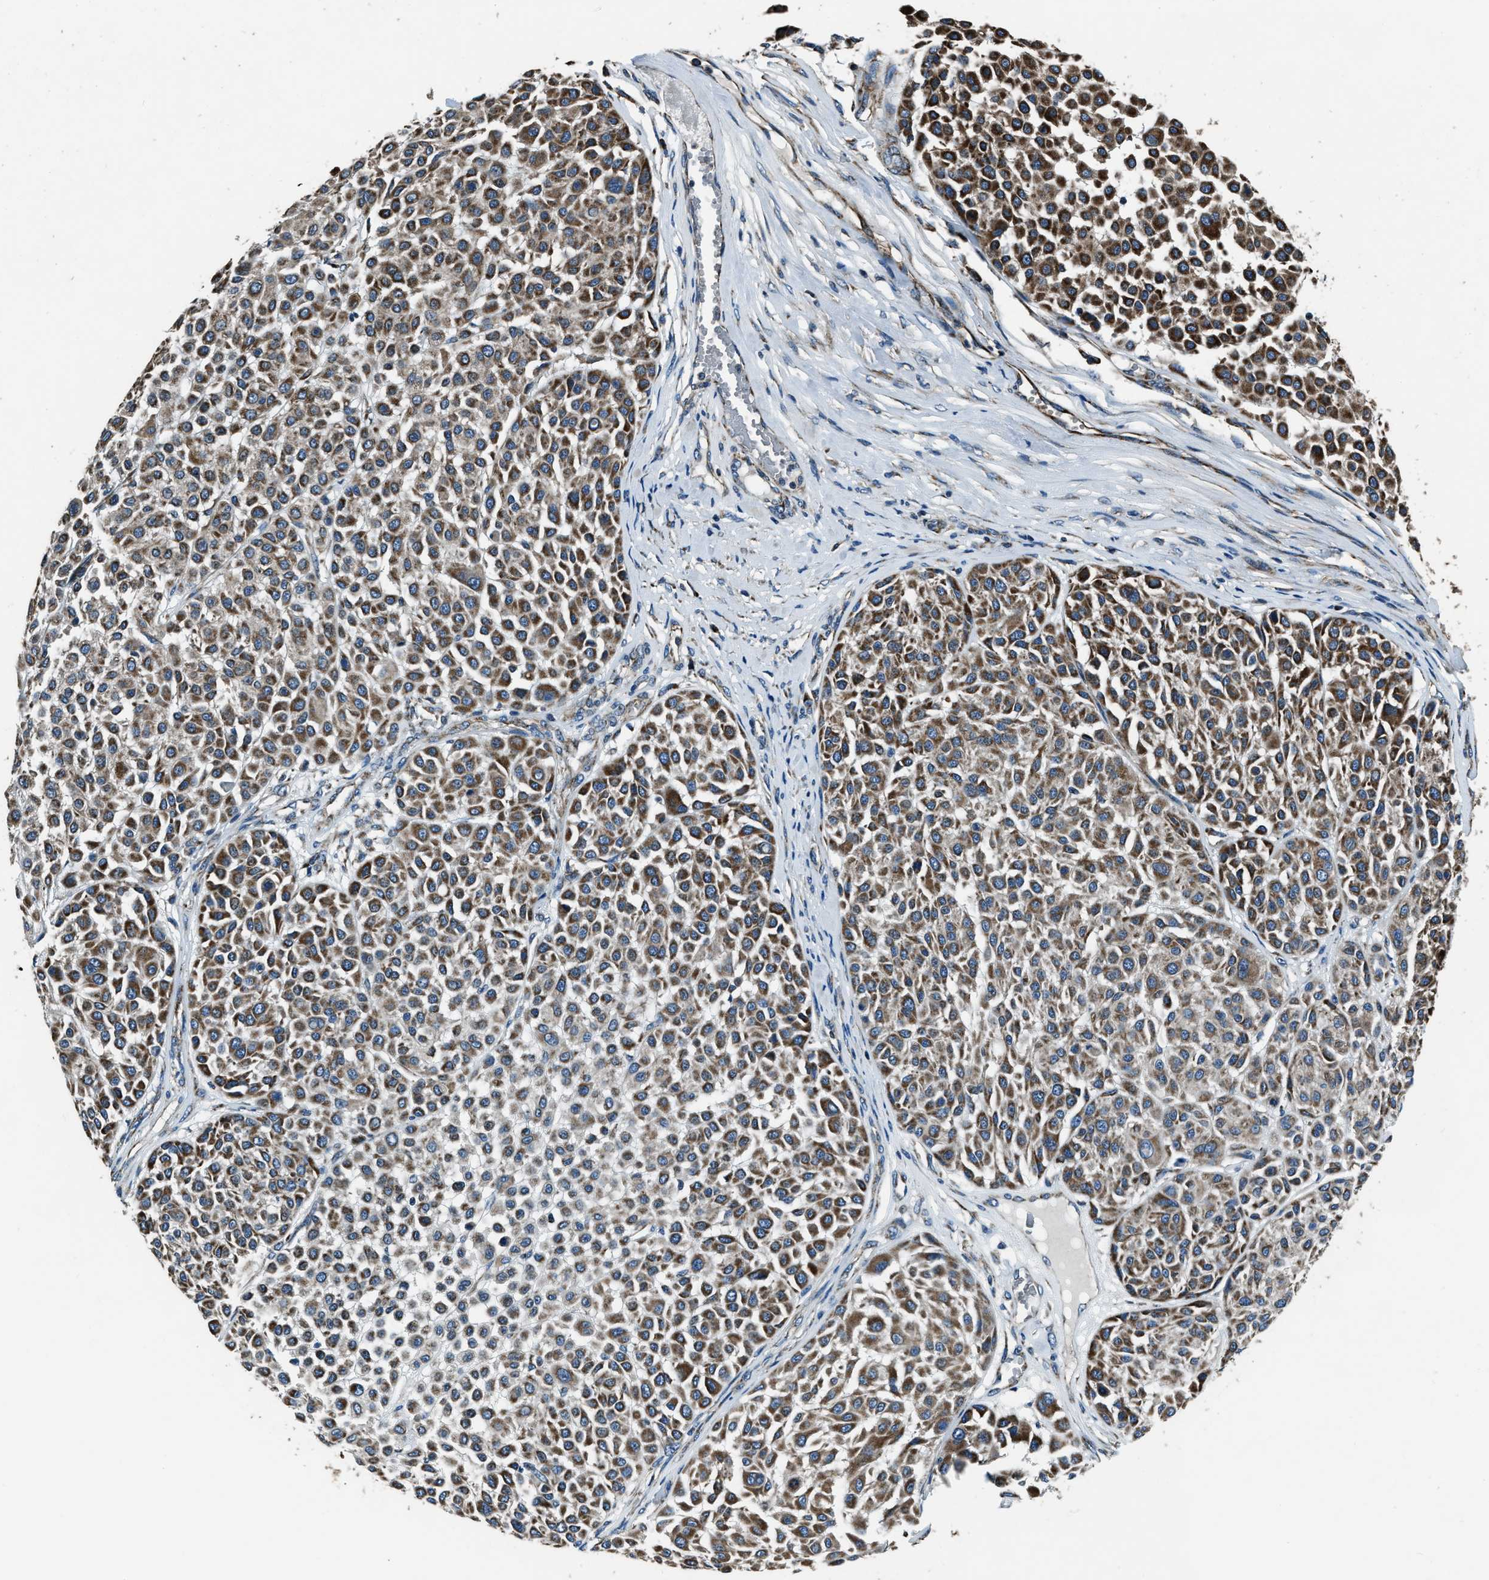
{"staining": {"intensity": "moderate", "quantity": ">75%", "location": "cytoplasmic/membranous"}, "tissue": "melanoma", "cell_type": "Tumor cells", "image_type": "cancer", "snomed": [{"axis": "morphology", "description": "Malignant melanoma, Metastatic site"}, {"axis": "topography", "description": "Soft tissue"}], "caption": "Protein staining of melanoma tissue shows moderate cytoplasmic/membranous expression in approximately >75% of tumor cells. The protein of interest is stained brown, and the nuclei are stained in blue (DAB IHC with brightfield microscopy, high magnification).", "gene": "OGDH", "patient": {"sex": "male", "age": 41}}